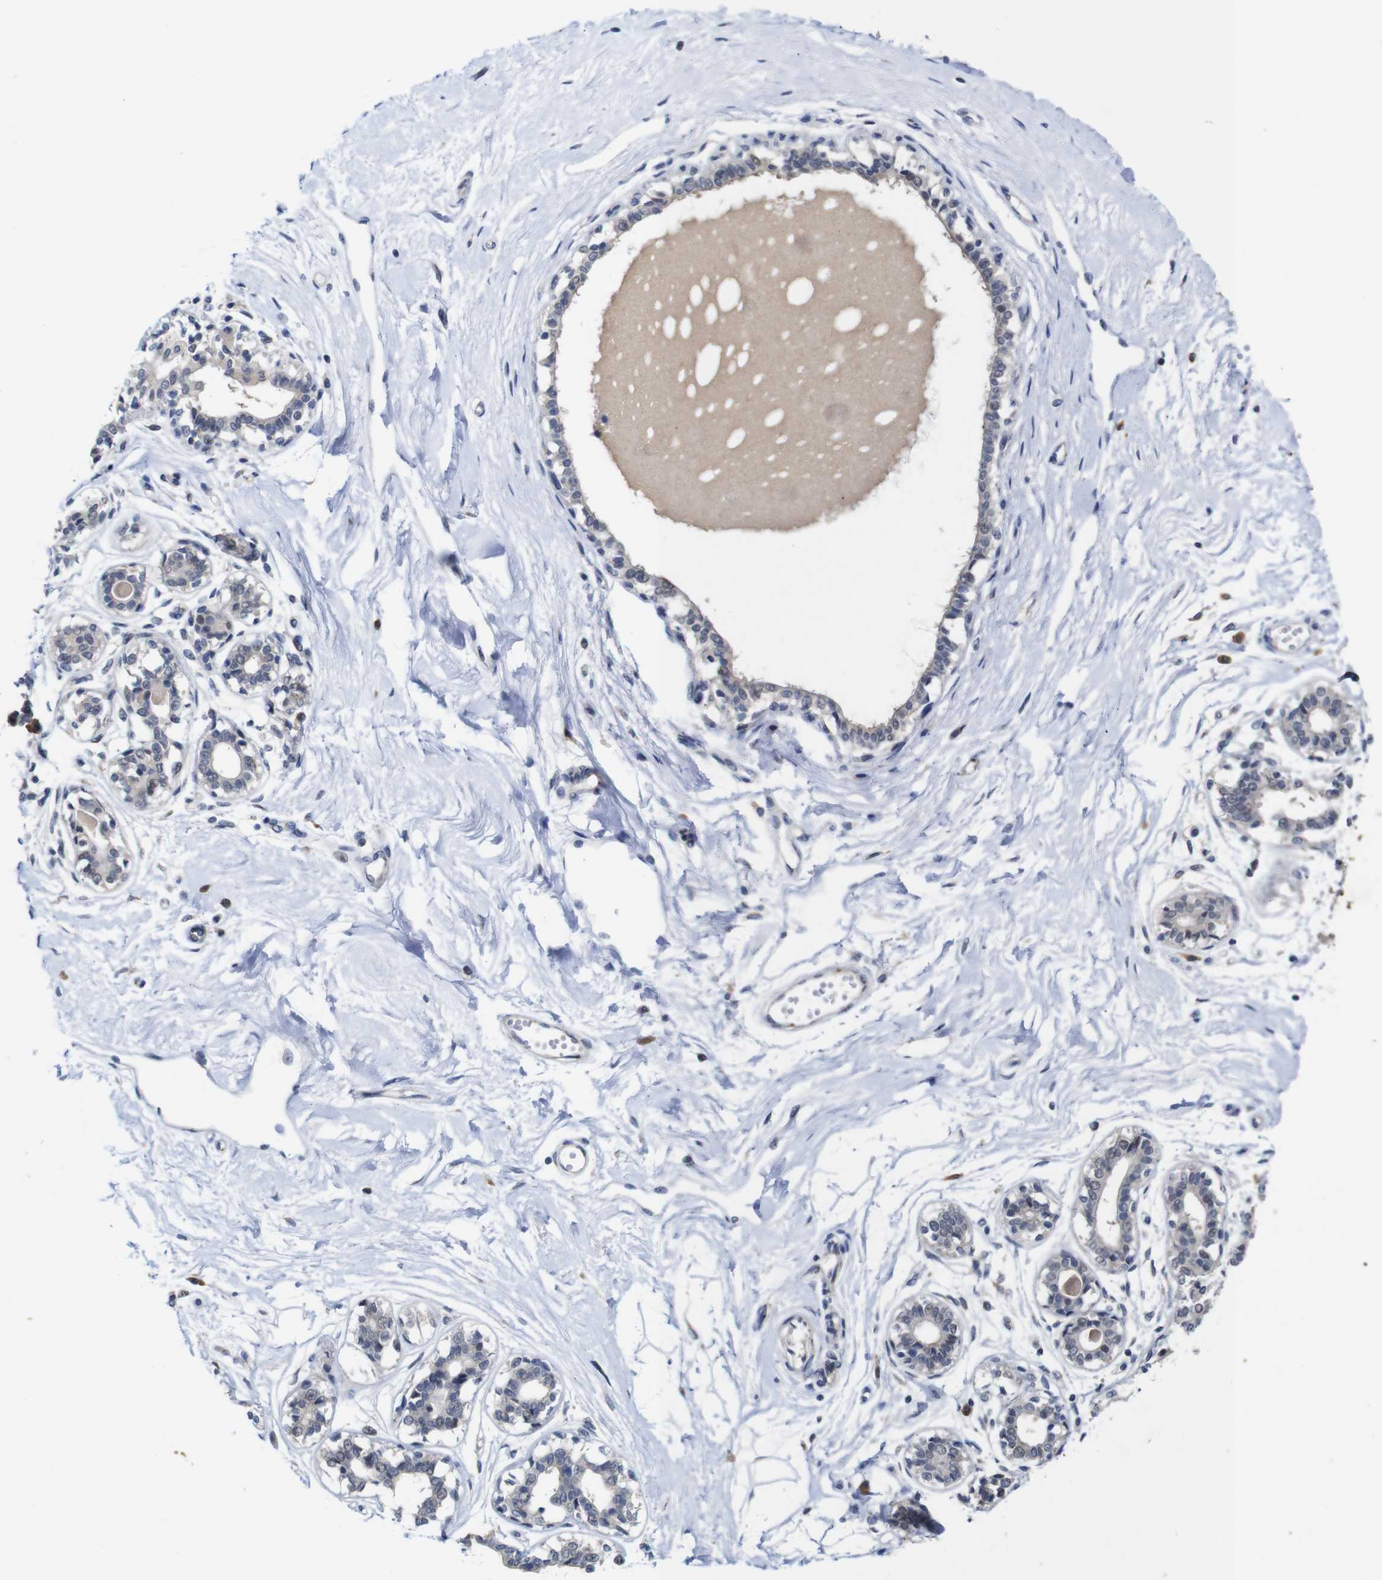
{"staining": {"intensity": "negative", "quantity": "none", "location": "none"}, "tissue": "breast", "cell_type": "Adipocytes", "image_type": "normal", "snomed": [{"axis": "morphology", "description": "Normal tissue, NOS"}, {"axis": "topography", "description": "Breast"}], "caption": "This is an immunohistochemistry (IHC) histopathology image of unremarkable human breast. There is no staining in adipocytes.", "gene": "FURIN", "patient": {"sex": "female", "age": 45}}